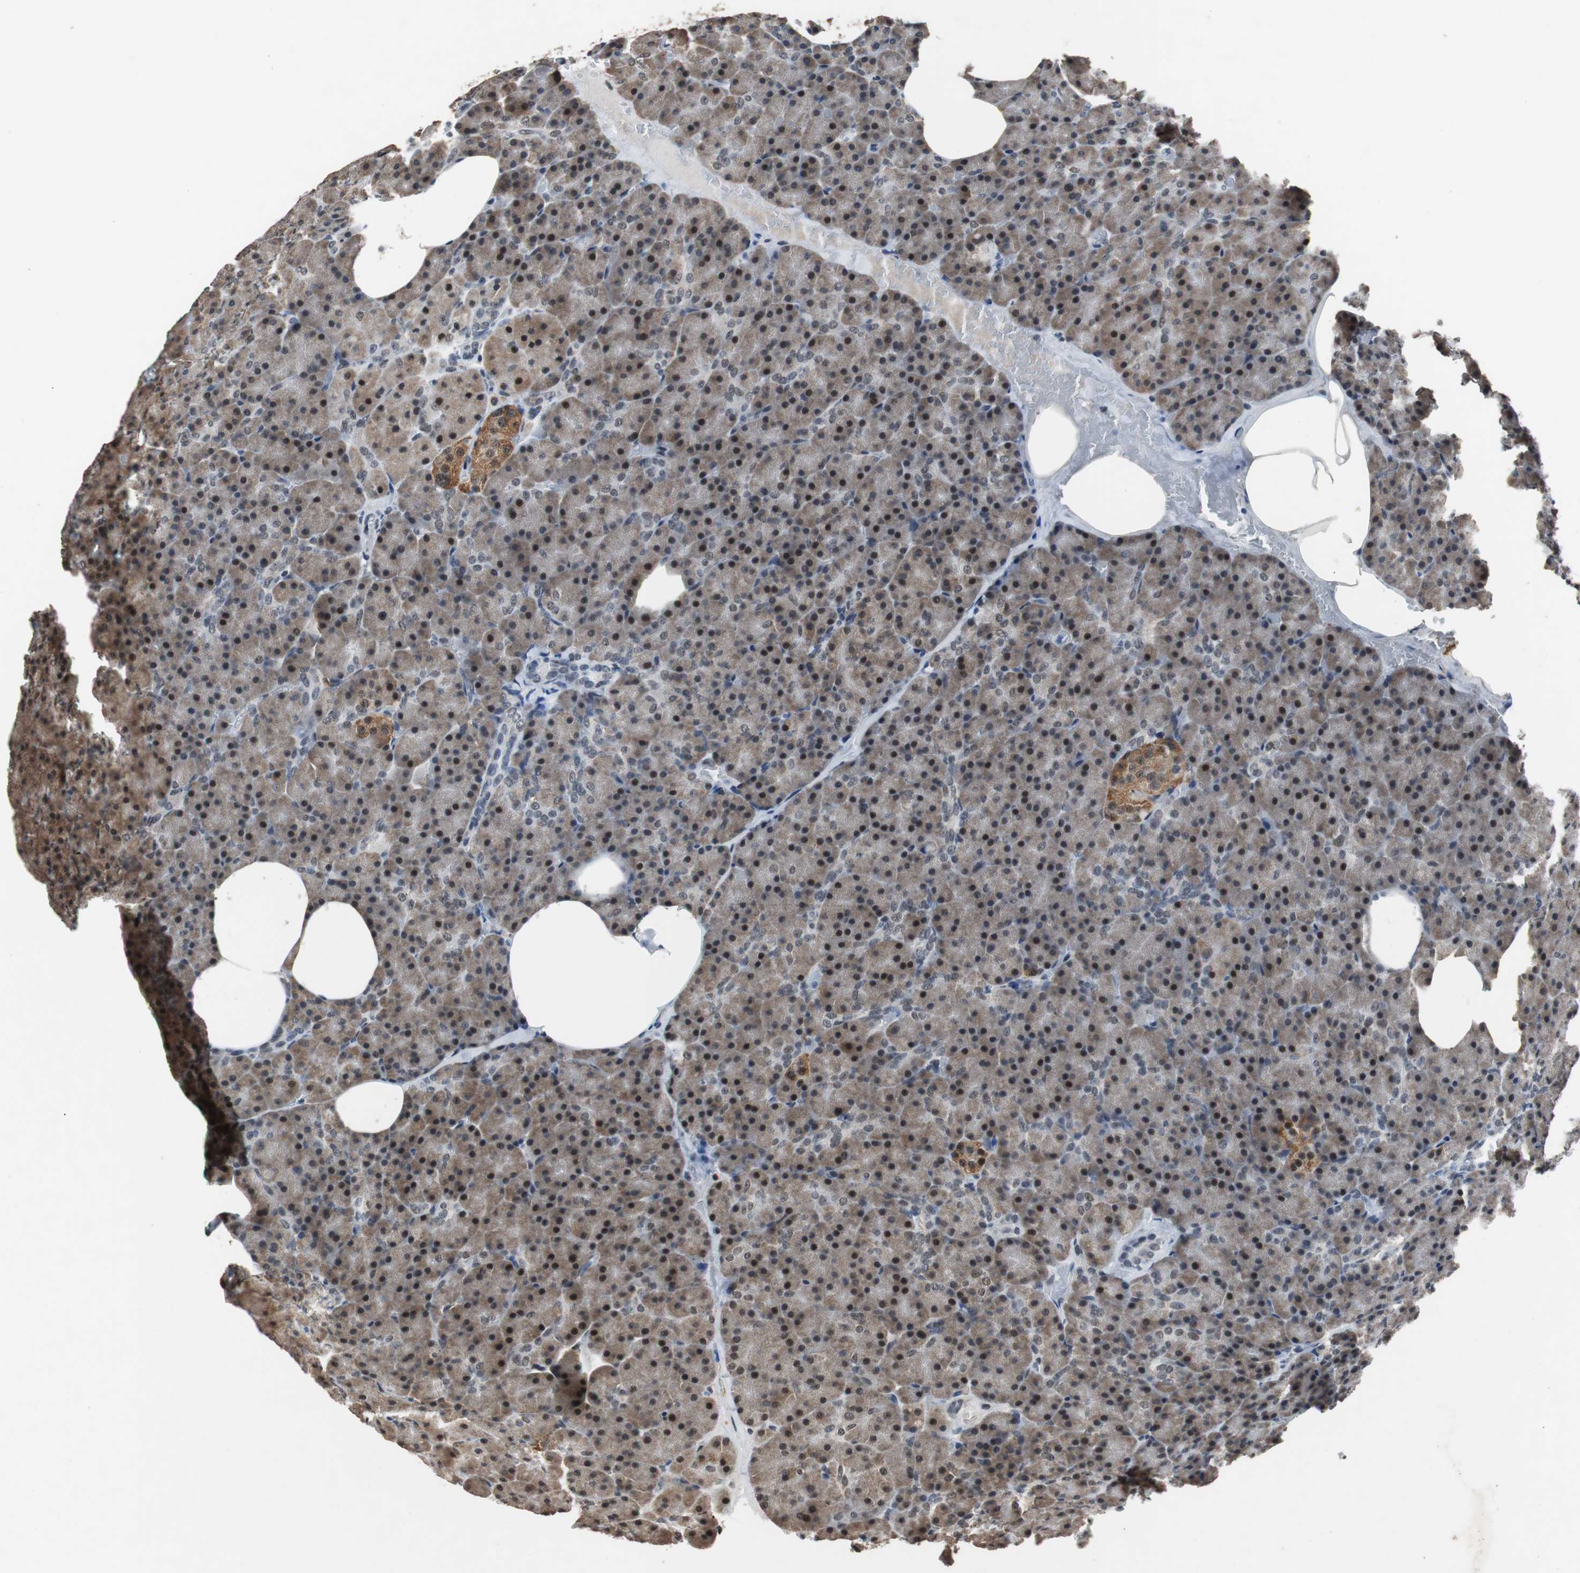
{"staining": {"intensity": "moderate", "quantity": ">75%", "location": "cytoplasmic/membranous,nuclear"}, "tissue": "pancreas", "cell_type": "Exocrine glandular cells", "image_type": "normal", "snomed": [{"axis": "morphology", "description": "Normal tissue, NOS"}, {"axis": "topography", "description": "Pancreas"}], "caption": "Protein staining displays moderate cytoplasmic/membranous,nuclear staining in approximately >75% of exocrine glandular cells in unremarkable pancreas.", "gene": "USP28", "patient": {"sex": "female", "age": 35}}